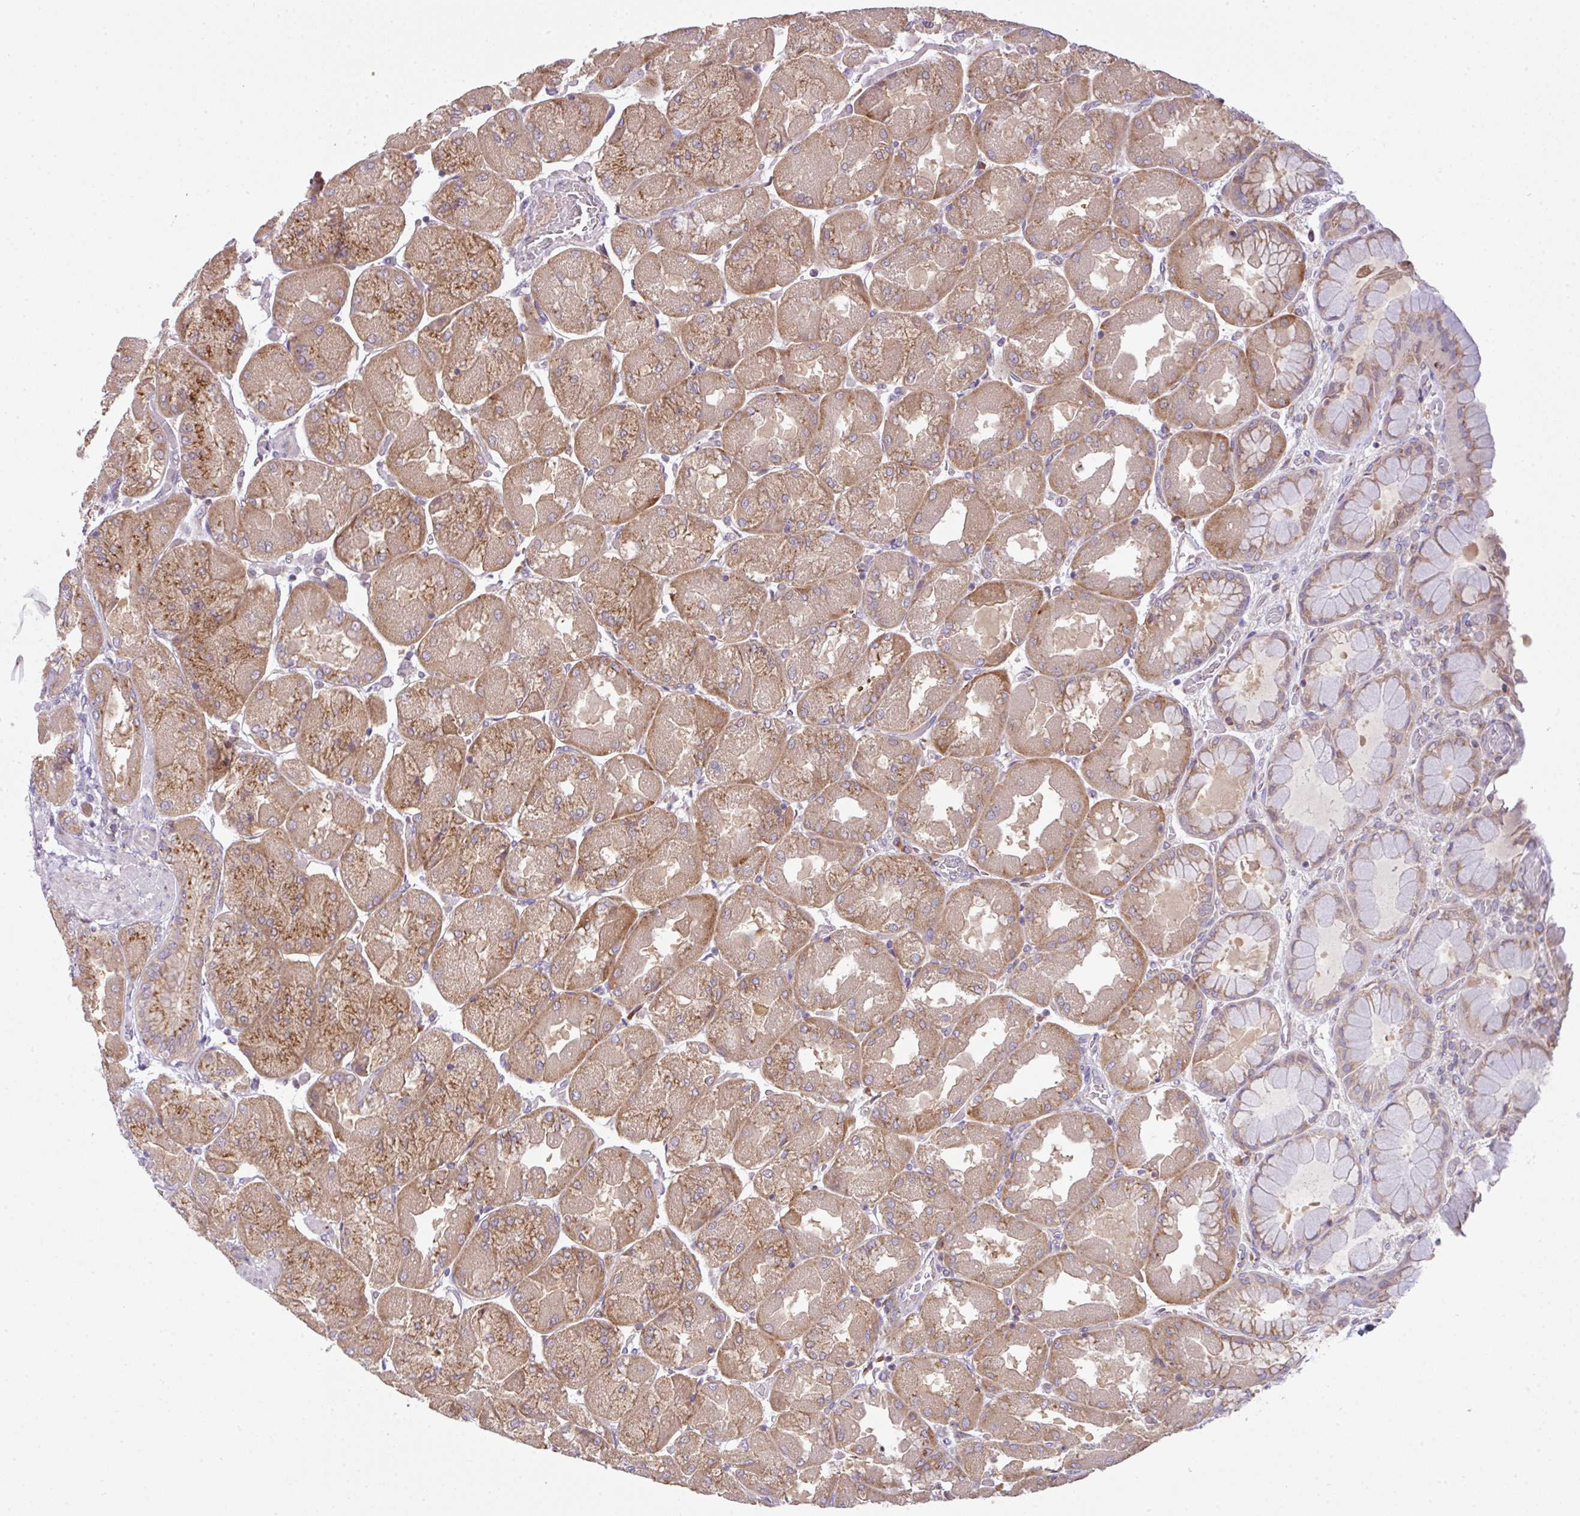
{"staining": {"intensity": "strong", "quantity": "25%-75%", "location": "cytoplasmic/membranous"}, "tissue": "stomach", "cell_type": "Glandular cells", "image_type": "normal", "snomed": [{"axis": "morphology", "description": "Normal tissue, NOS"}, {"axis": "topography", "description": "Stomach"}], "caption": "Protein staining by immunohistochemistry reveals strong cytoplasmic/membranous expression in about 25%-75% of glandular cells in unremarkable stomach.", "gene": "VTI1A", "patient": {"sex": "female", "age": 61}}